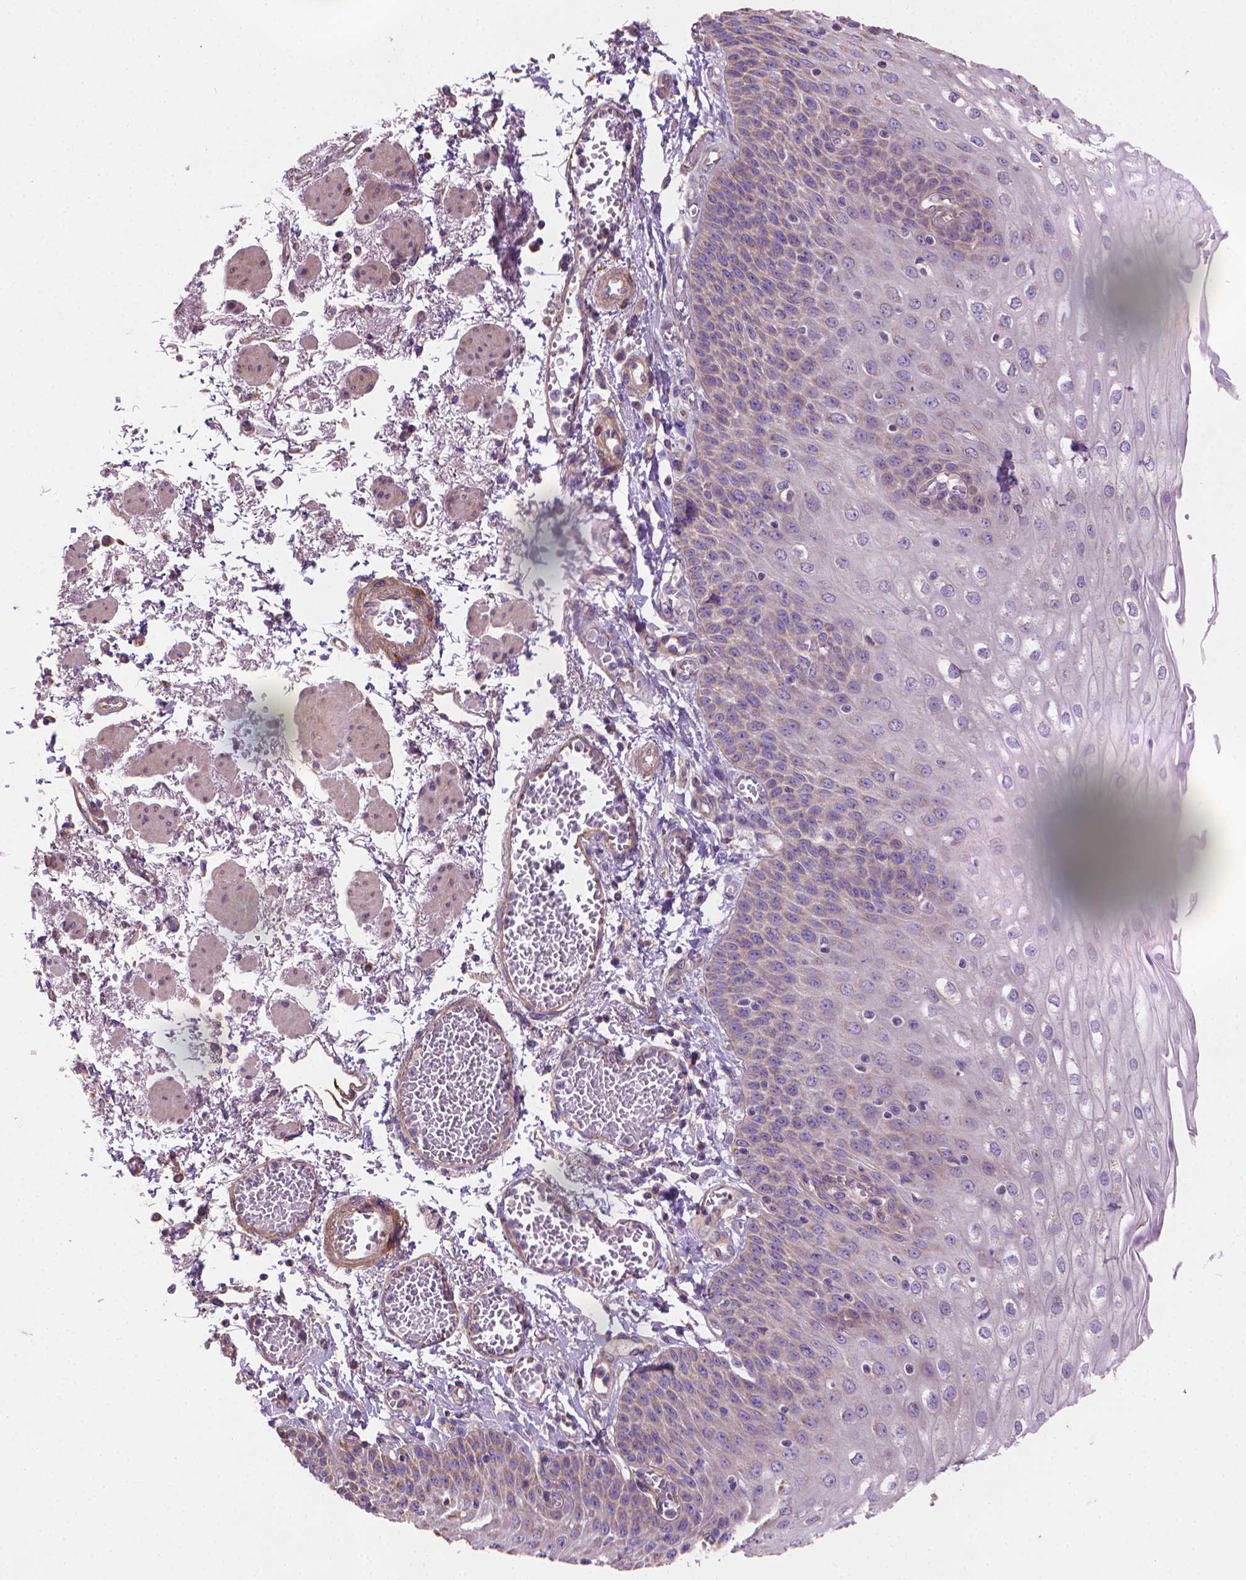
{"staining": {"intensity": "negative", "quantity": "none", "location": "none"}, "tissue": "esophagus", "cell_type": "Squamous epithelial cells", "image_type": "normal", "snomed": [{"axis": "morphology", "description": "Normal tissue, NOS"}, {"axis": "morphology", "description": "Adenocarcinoma, NOS"}, {"axis": "topography", "description": "Esophagus"}], "caption": "DAB immunohistochemical staining of unremarkable esophagus exhibits no significant positivity in squamous epithelial cells. (Immunohistochemistry (ihc), brightfield microscopy, high magnification).", "gene": "TTC29", "patient": {"sex": "male", "age": 81}}